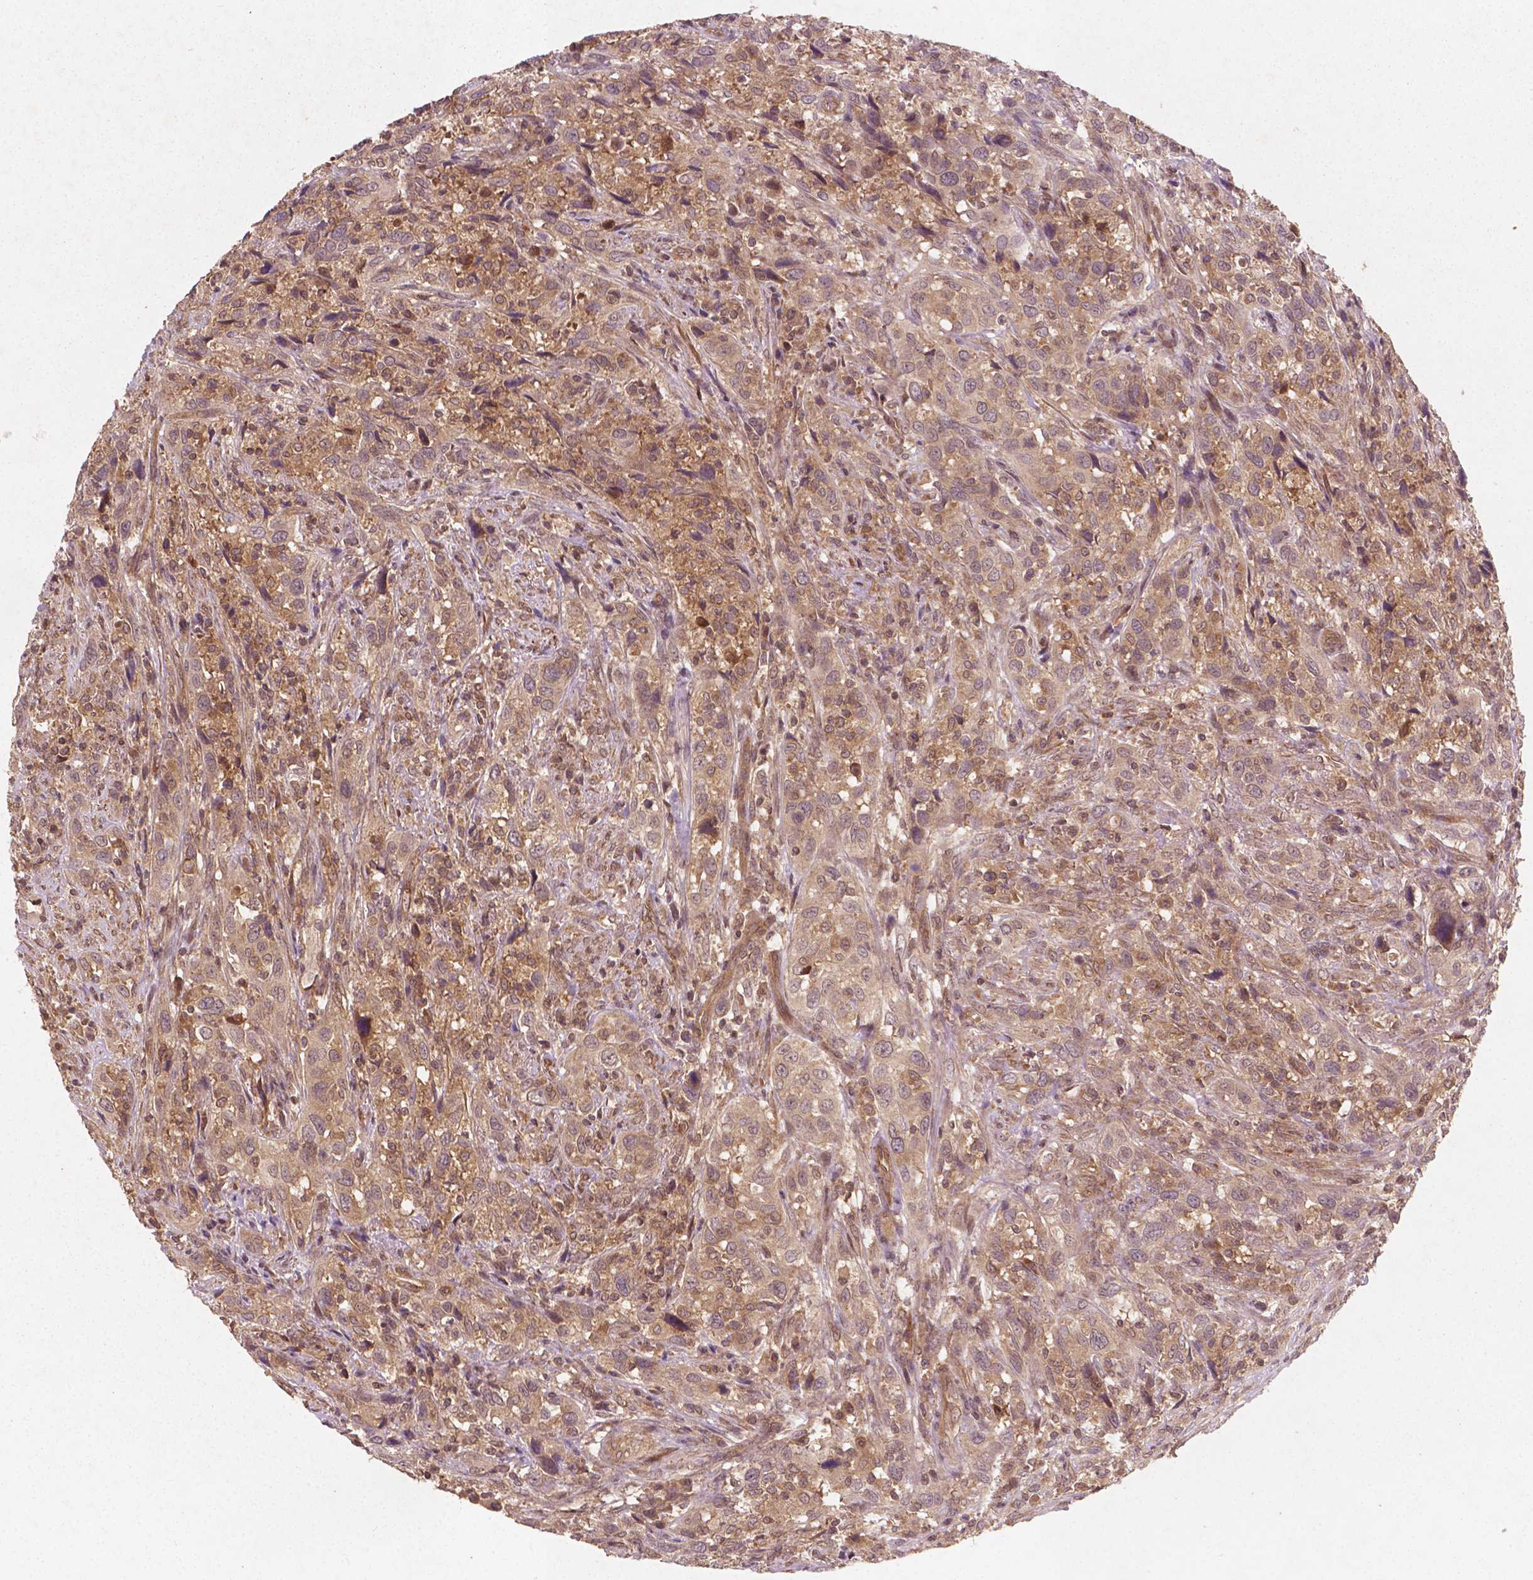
{"staining": {"intensity": "weak", "quantity": "25%-75%", "location": "cytoplasmic/membranous"}, "tissue": "urothelial cancer", "cell_type": "Tumor cells", "image_type": "cancer", "snomed": [{"axis": "morphology", "description": "Urothelial carcinoma, NOS"}, {"axis": "morphology", "description": "Urothelial carcinoma, High grade"}, {"axis": "topography", "description": "Urinary bladder"}], "caption": "Immunohistochemistry of urothelial cancer reveals low levels of weak cytoplasmic/membranous expression in about 25%-75% of tumor cells.", "gene": "CYFIP2", "patient": {"sex": "female", "age": 64}}